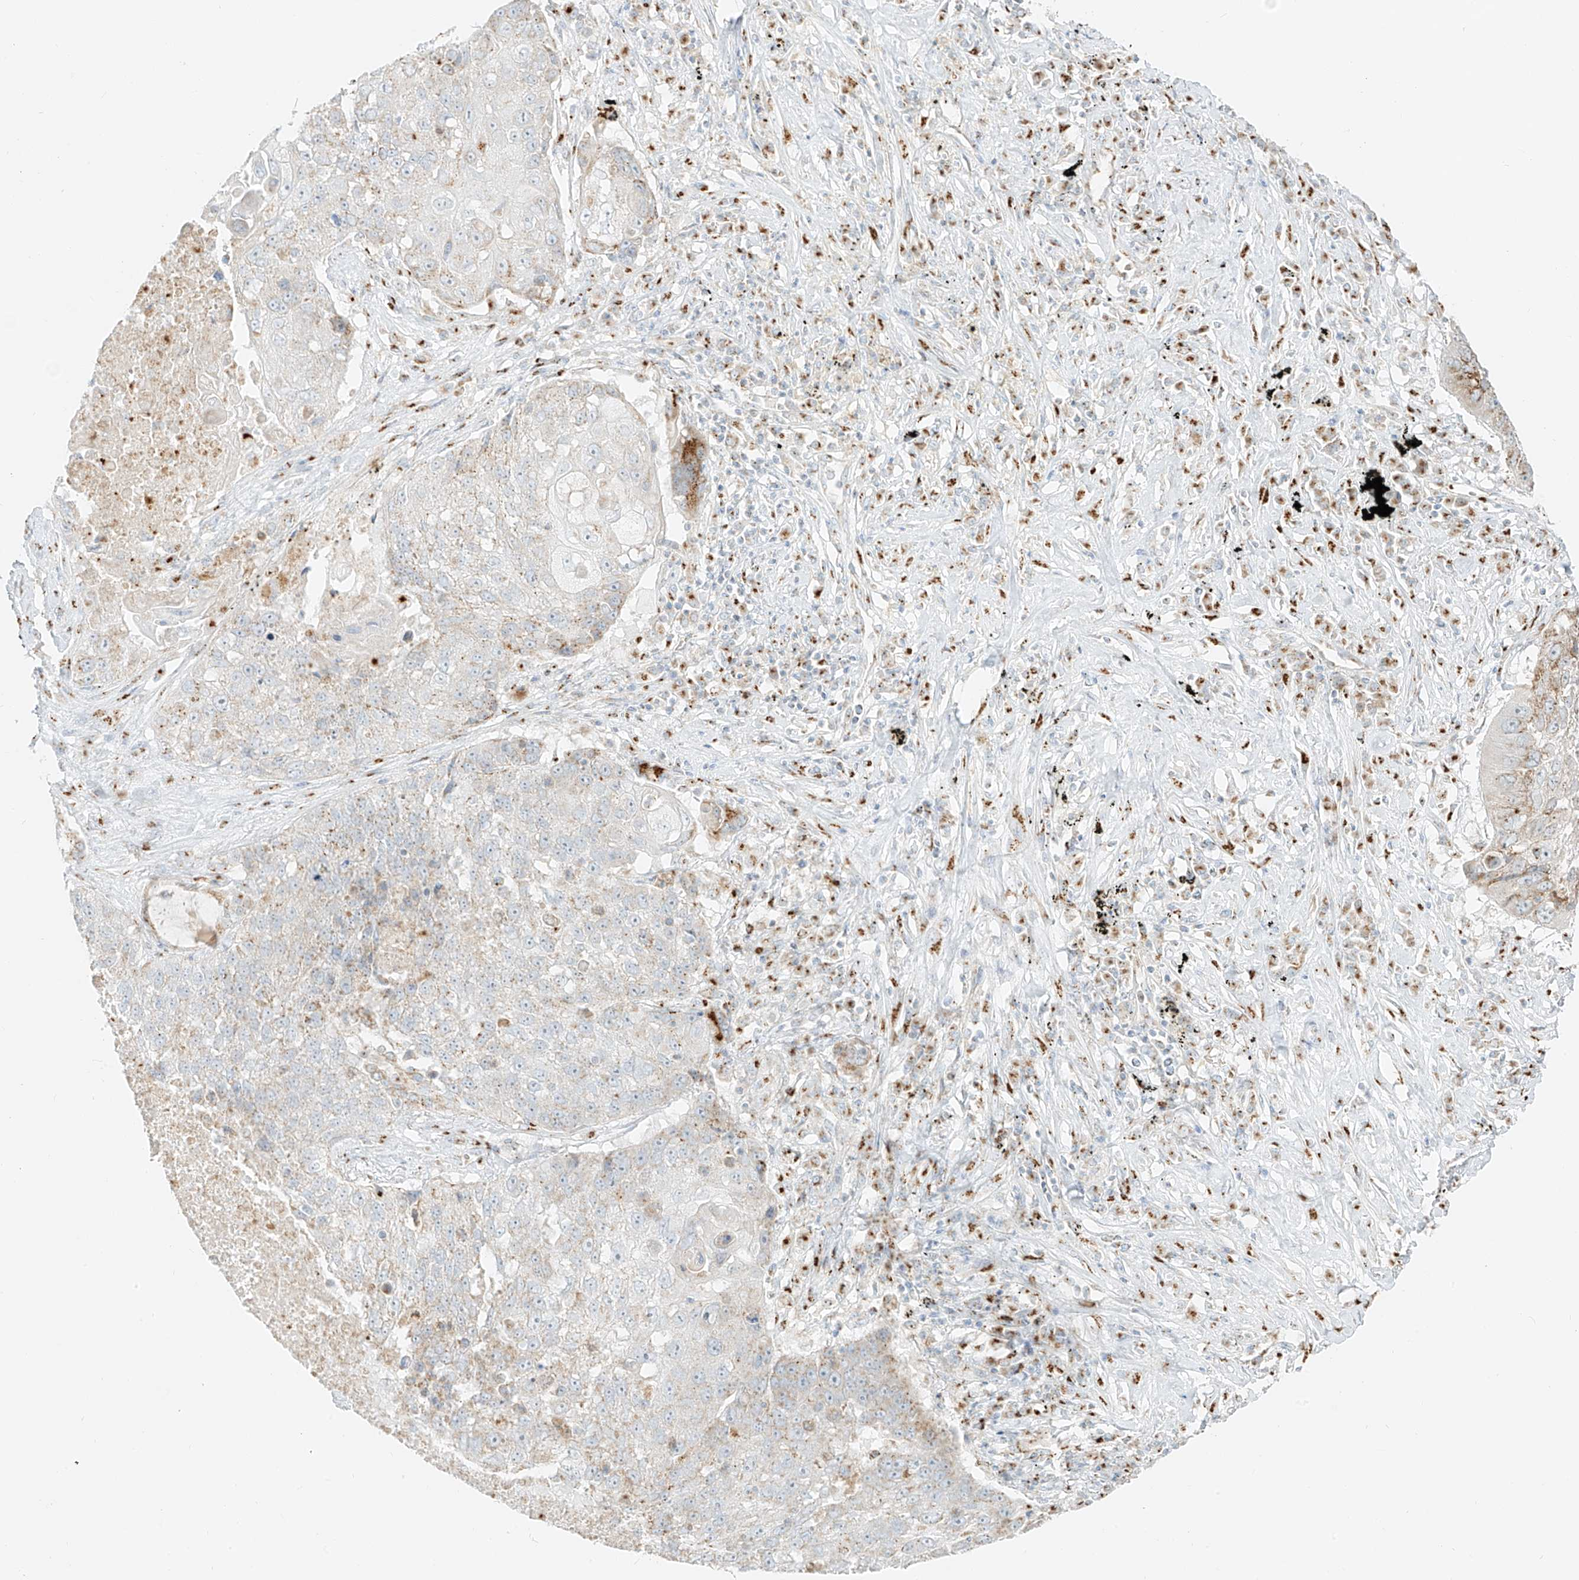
{"staining": {"intensity": "moderate", "quantity": "<25%", "location": "cytoplasmic/membranous"}, "tissue": "lung cancer", "cell_type": "Tumor cells", "image_type": "cancer", "snomed": [{"axis": "morphology", "description": "Squamous cell carcinoma, NOS"}, {"axis": "topography", "description": "Lung"}], "caption": "Lung cancer (squamous cell carcinoma) stained with a brown dye reveals moderate cytoplasmic/membranous positive positivity in approximately <25% of tumor cells.", "gene": "TMEM87B", "patient": {"sex": "male", "age": 61}}